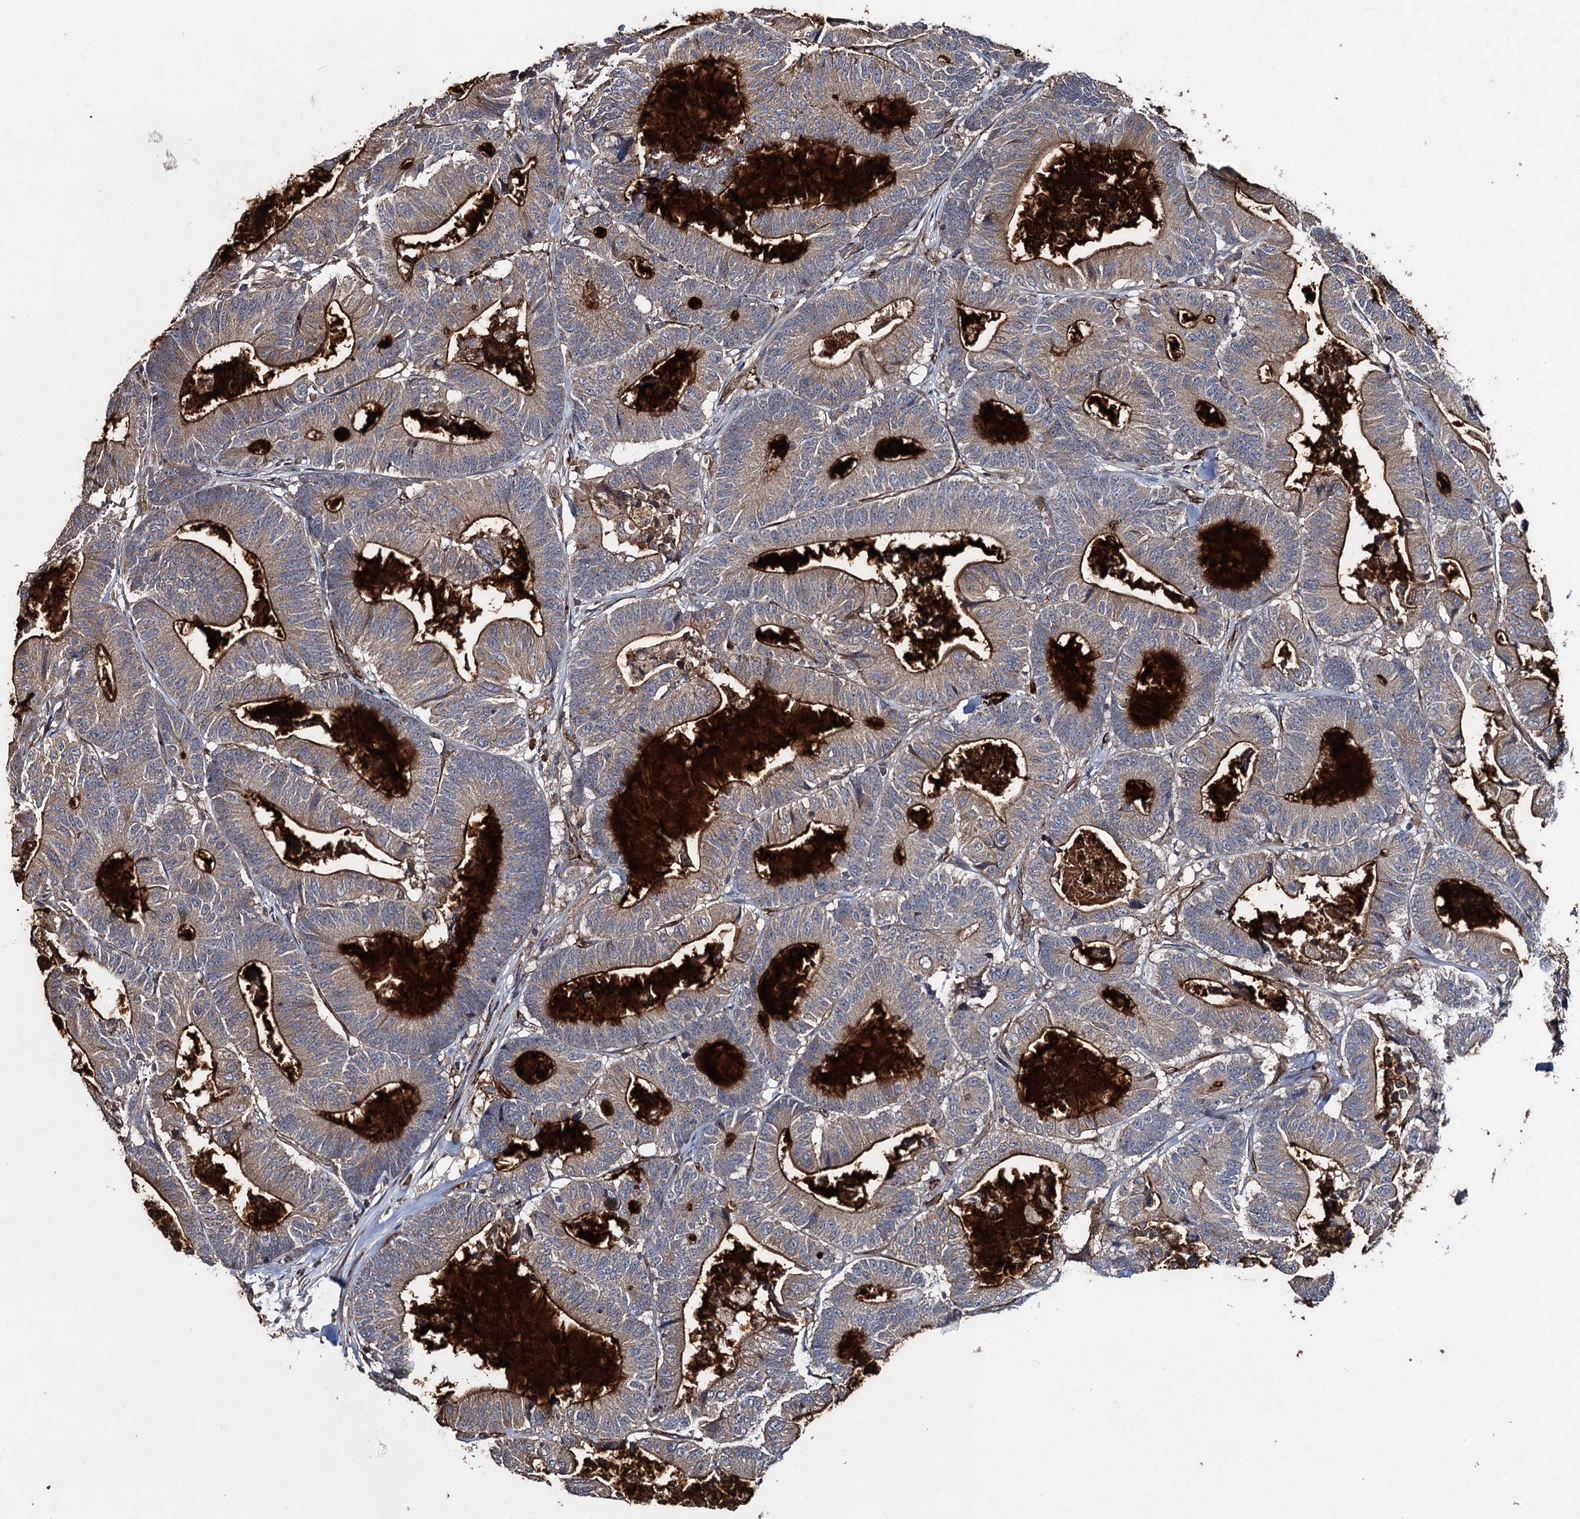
{"staining": {"intensity": "moderate", "quantity": "25%-75%", "location": "cytoplasmic/membranous"}, "tissue": "colorectal cancer", "cell_type": "Tumor cells", "image_type": "cancer", "snomed": [{"axis": "morphology", "description": "Adenocarcinoma, NOS"}, {"axis": "topography", "description": "Colon"}], "caption": "The photomicrograph shows a brown stain indicating the presence of a protein in the cytoplasmic/membranous of tumor cells in colorectal cancer (adenocarcinoma). (Stains: DAB in brown, nuclei in blue, Microscopy: brightfield microscopy at high magnification).", "gene": "TXNDC11", "patient": {"sex": "female", "age": 84}}